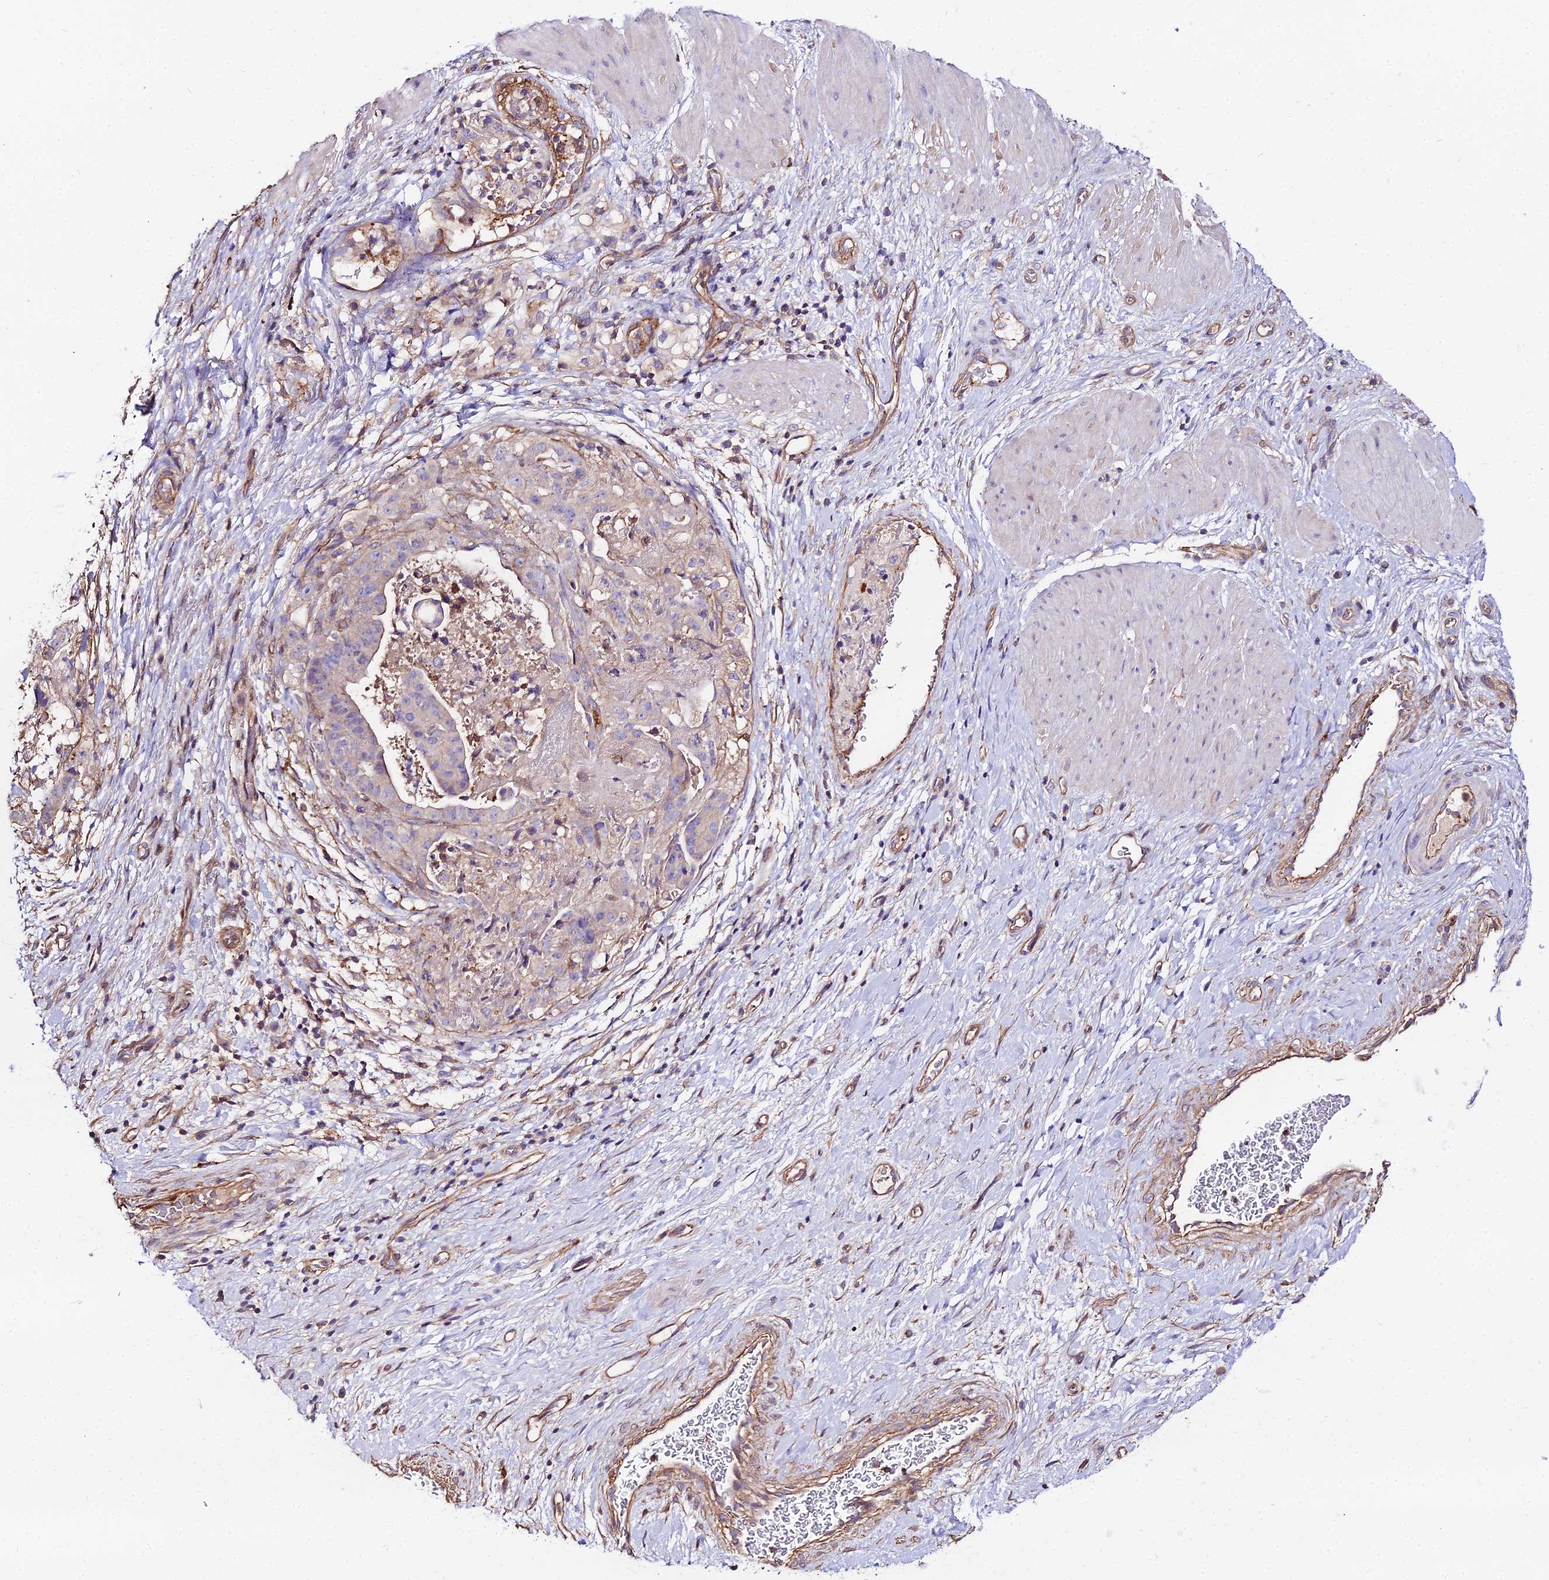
{"staining": {"intensity": "negative", "quantity": "none", "location": "none"}, "tissue": "stomach cancer", "cell_type": "Tumor cells", "image_type": "cancer", "snomed": [{"axis": "morphology", "description": "Adenocarcinoma, NOS"}, {"axis": "topography", "description": "Stomach"}], "caption": "IHC image of neoplastic tissue: human adenocarcinoma (stomach) stained with DAB (3,3'-diaminobenzidine) reveals no significant protein expression in tumor cells.", "gene": "GLYAT", "patient": {"sex": "male", "age": 48}}